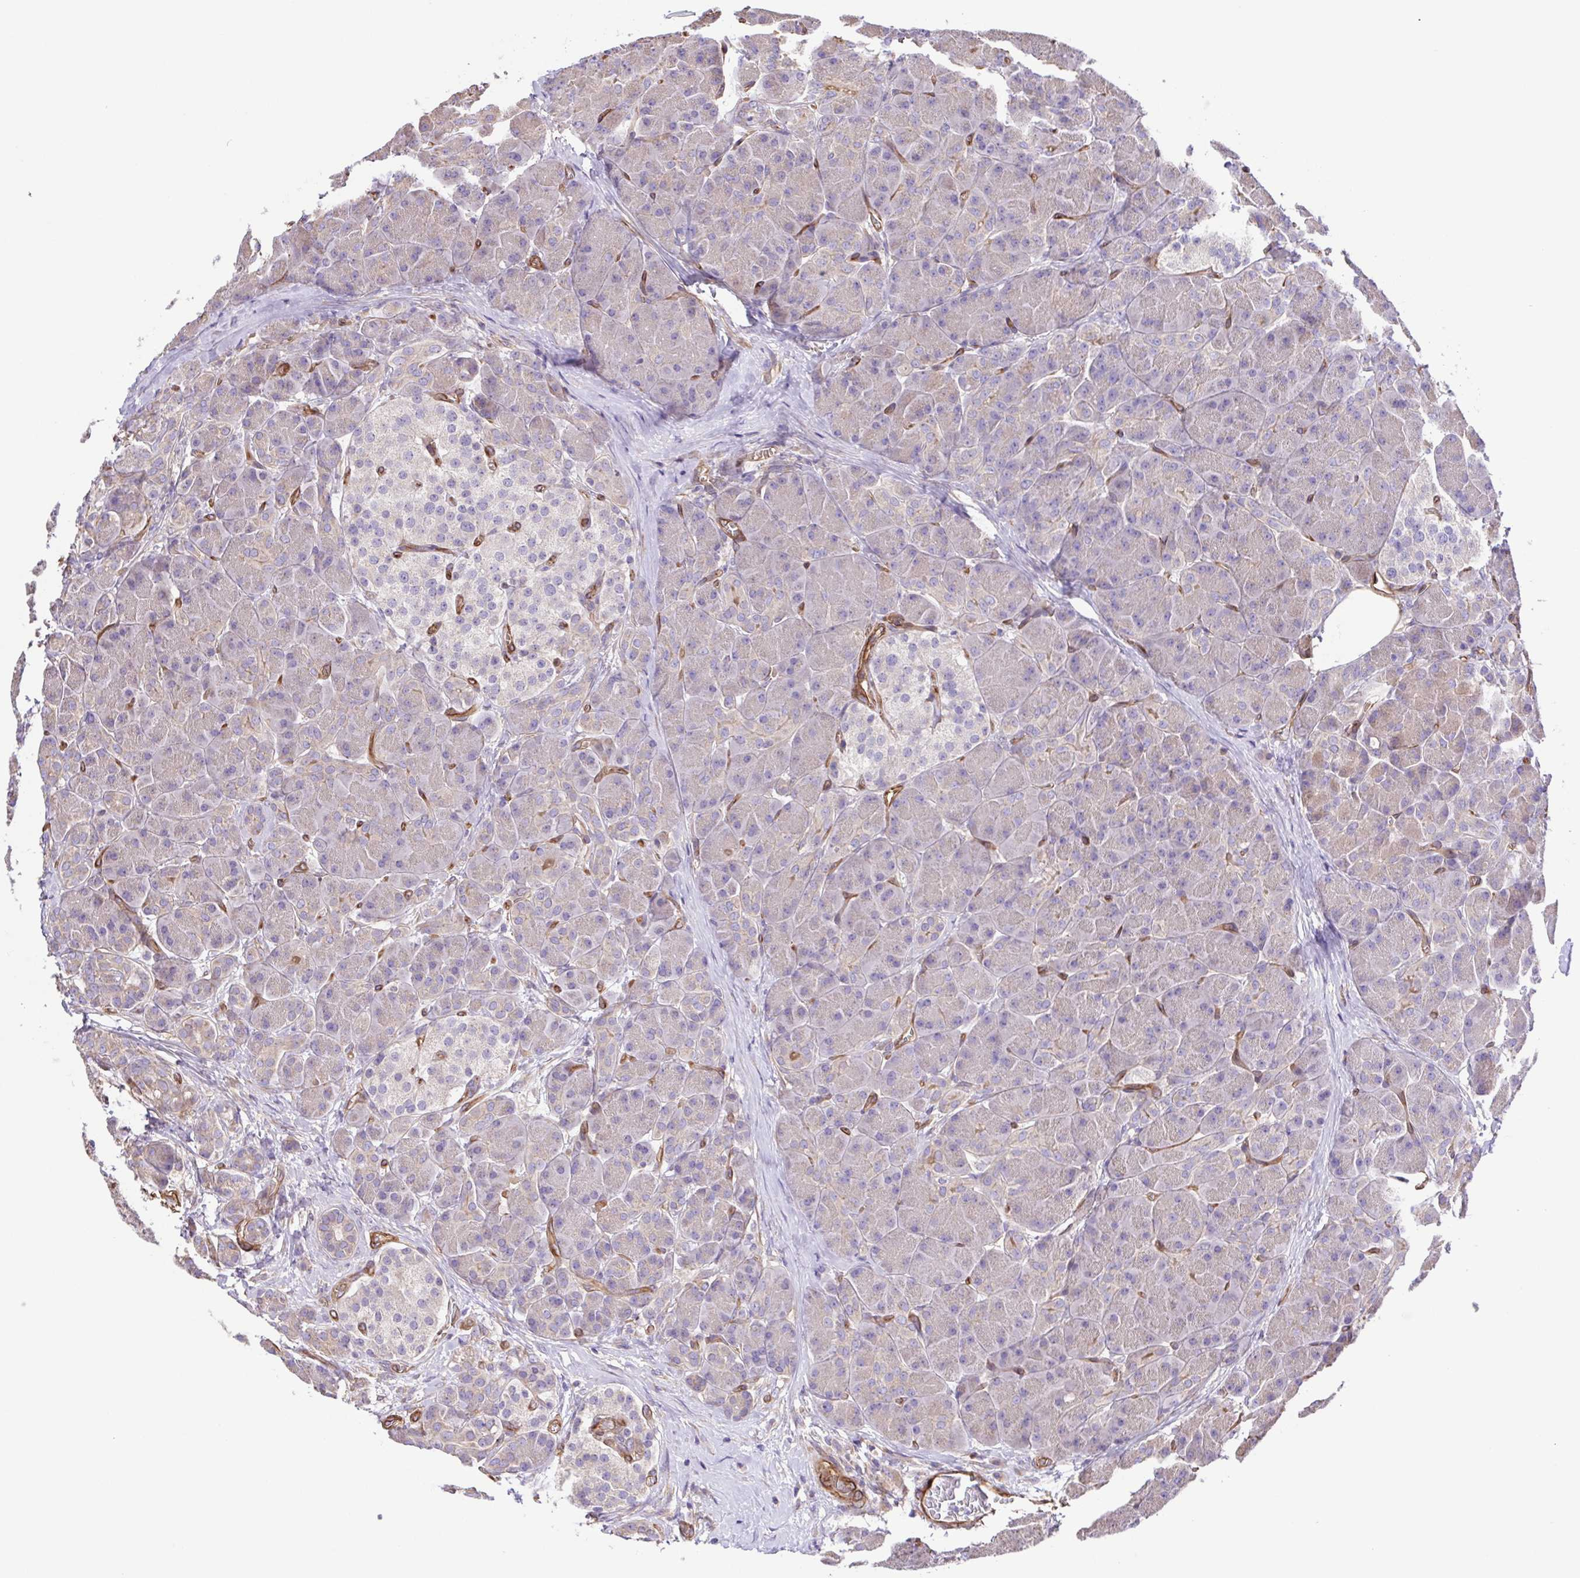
{"staining": {"intensity": "weak", "quantity": "<25%", "location": "cytoplasmic/membranous"}, "tissue": "pancreas", "cell_type": "Exocrine glandular cells", "image_type": "normal", "snomed": [{"axis": "morphology", "description": "Normal tissue, NOS"}, {"axis": "topography", "description": "Pancreas"}], "caption": "Histopathology image shows no protein staining in exocrine glandular cells of unremarkable pancreas. The staining was performed using DAB (3,3'-diaminobenzidine) to visualize the protein expression in brown, while the nuclei were stained in blue with hematoxylin (Magnification: 20x).", "gene": "FLT1", "patient": {"sex": "male", "age": 55}}